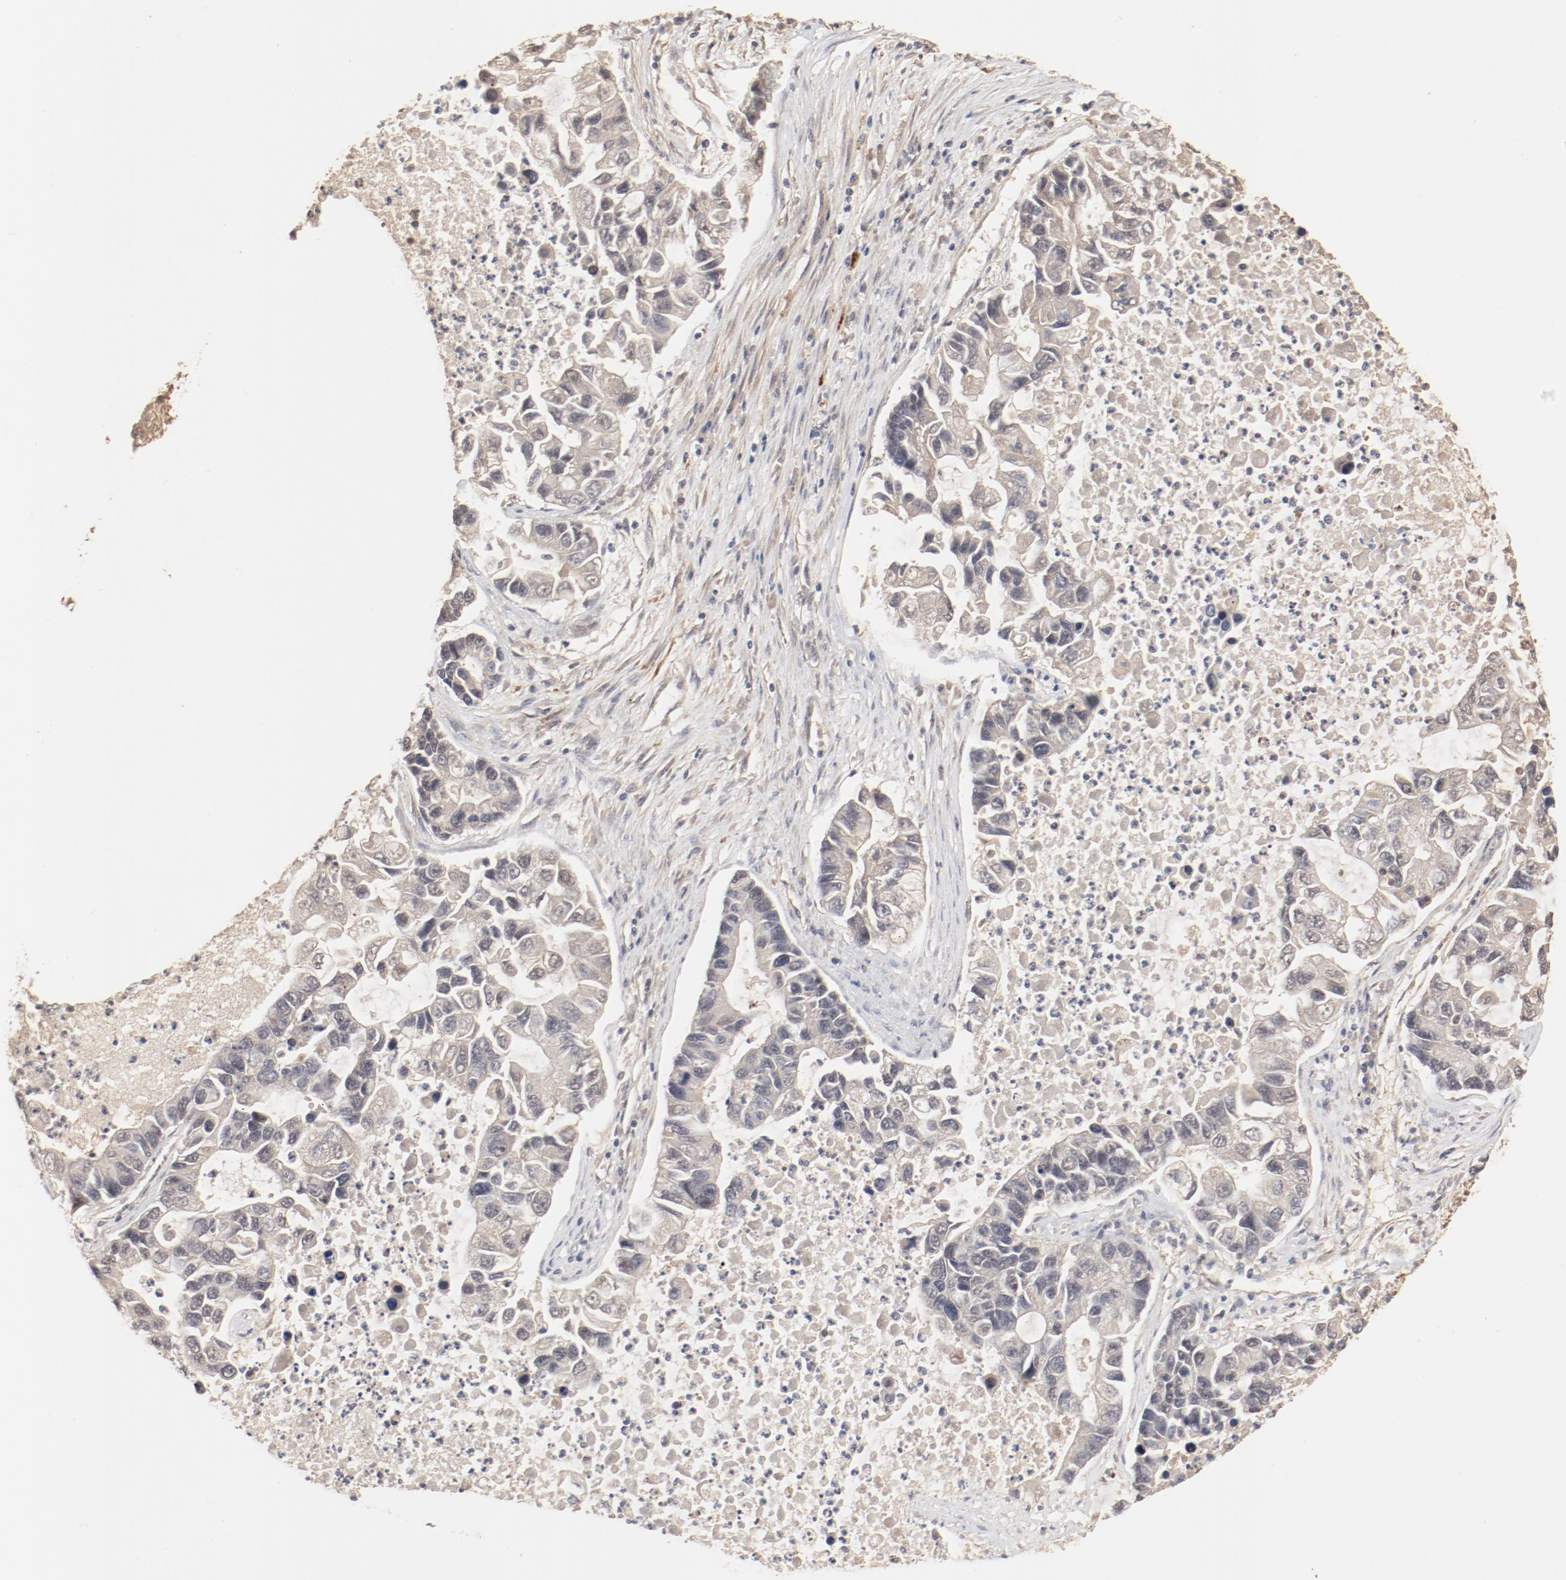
{"staining": {"intensity": "weak", "quantity": "25%-75%", "location": "cytoplasmic/membranous"}, "tissue": "lung cancer", "cell_type": "Tumor cells", "image_type": "cancer", "snomed": [{"axis": "morphology", "description": "Adenocarcinoma, NOS"}, {"axis": "topography", "description": "Lung"}], "caption": "A brown stain labels weak cytoplasmic/membranous expression of a protein in human lung cancer (adenocarcinoma) tumor cells. (DAB = brown stain, brightfield microscopy at high magnification).", "gene": "IL3RA", "patient": {"sex": "female", "age": 51}}